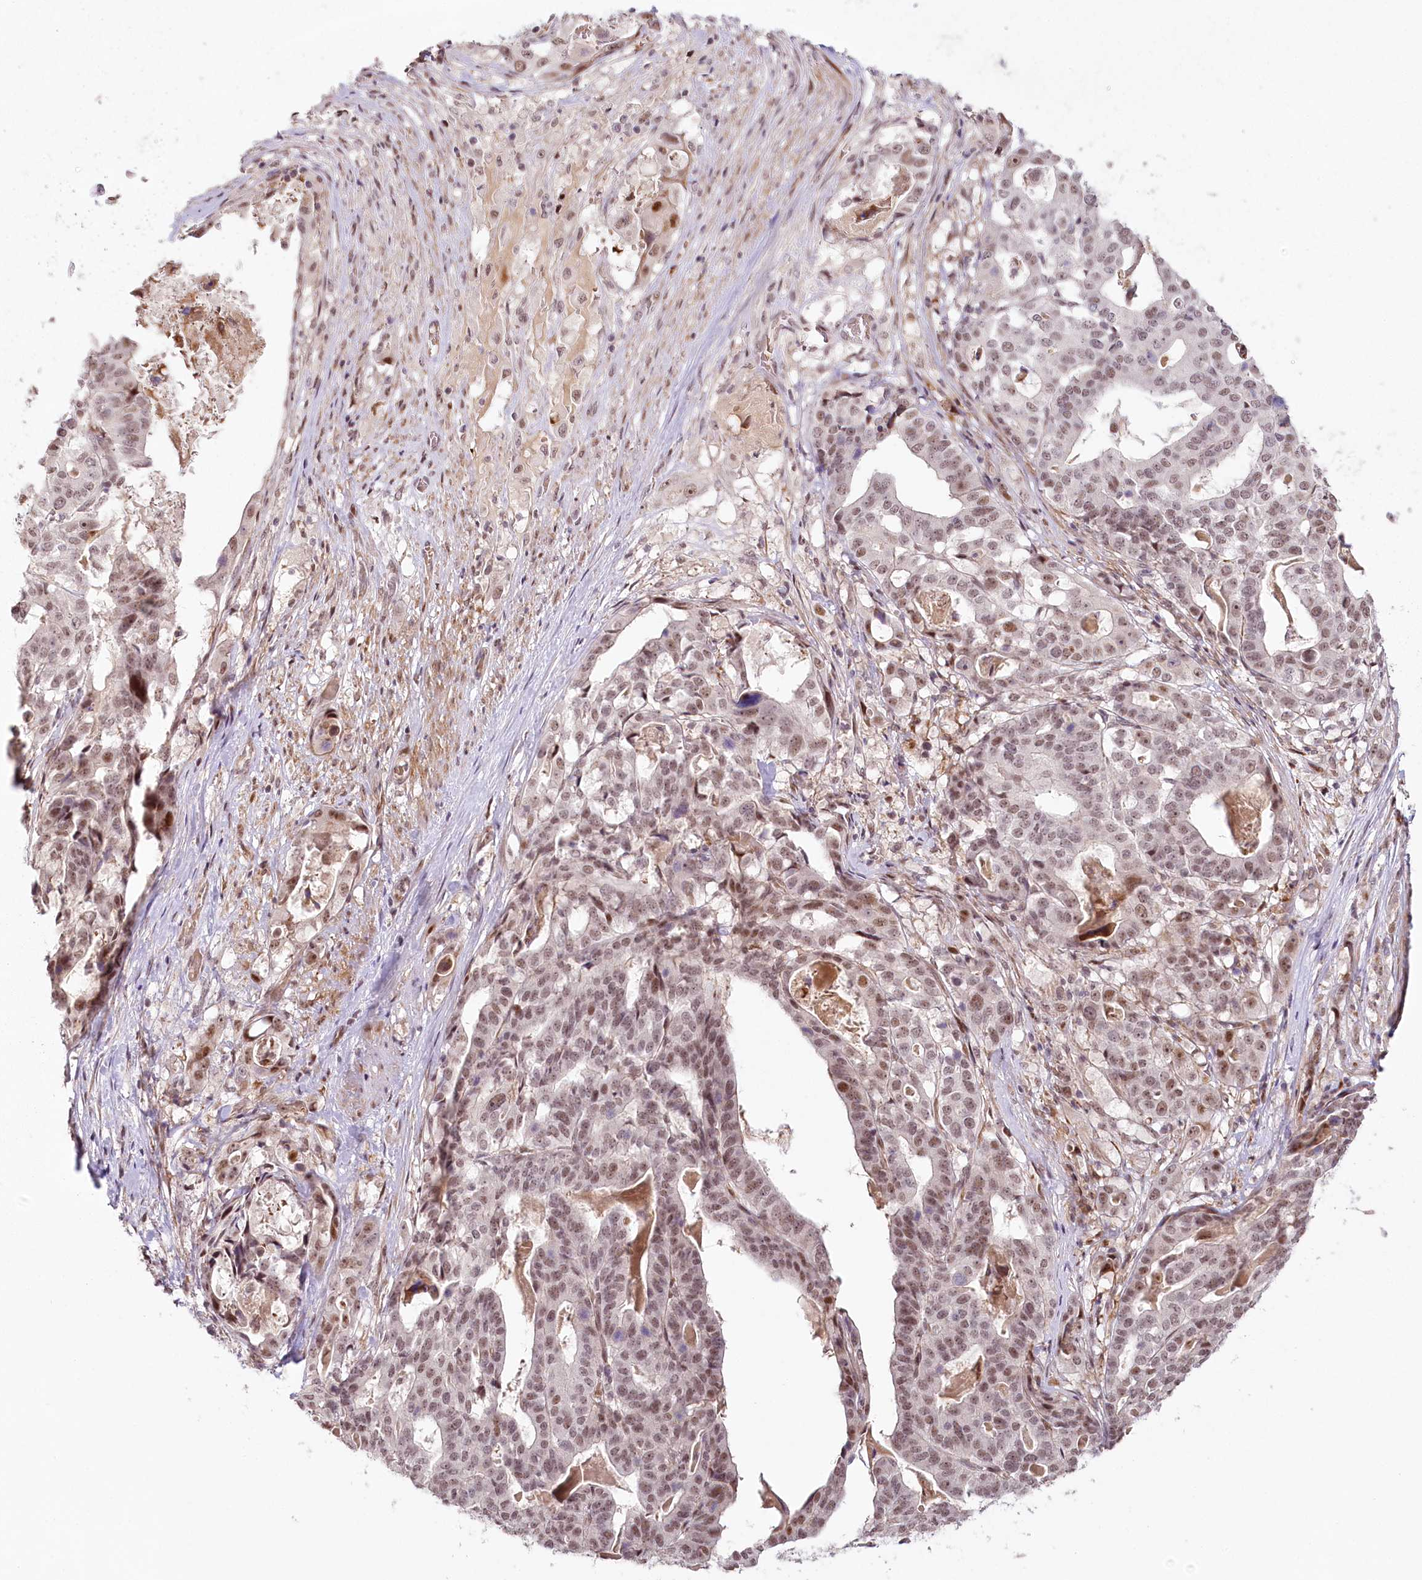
{"staining": {"intensity": "moderate", "quantity": "25%-75%", "location": "nuclear"}, "tissue": "stomach cancer", "cell_type": "Tumor cells", "image_type": "cancer", "snomed": [{"axis": "morphology", "description": "Adenocarcinoma, NOS"}, {"axis": "topography", "description": "Stomach"}], "caption": "About 25%-75% of tumor cells in human stomach cancer (adenocarcinoma) display moderate nuclear protein staining as visualized by brown immunohistochemical staining.", "gene": "FAM204A", "patient": {"sex": "male", "age": 48}}